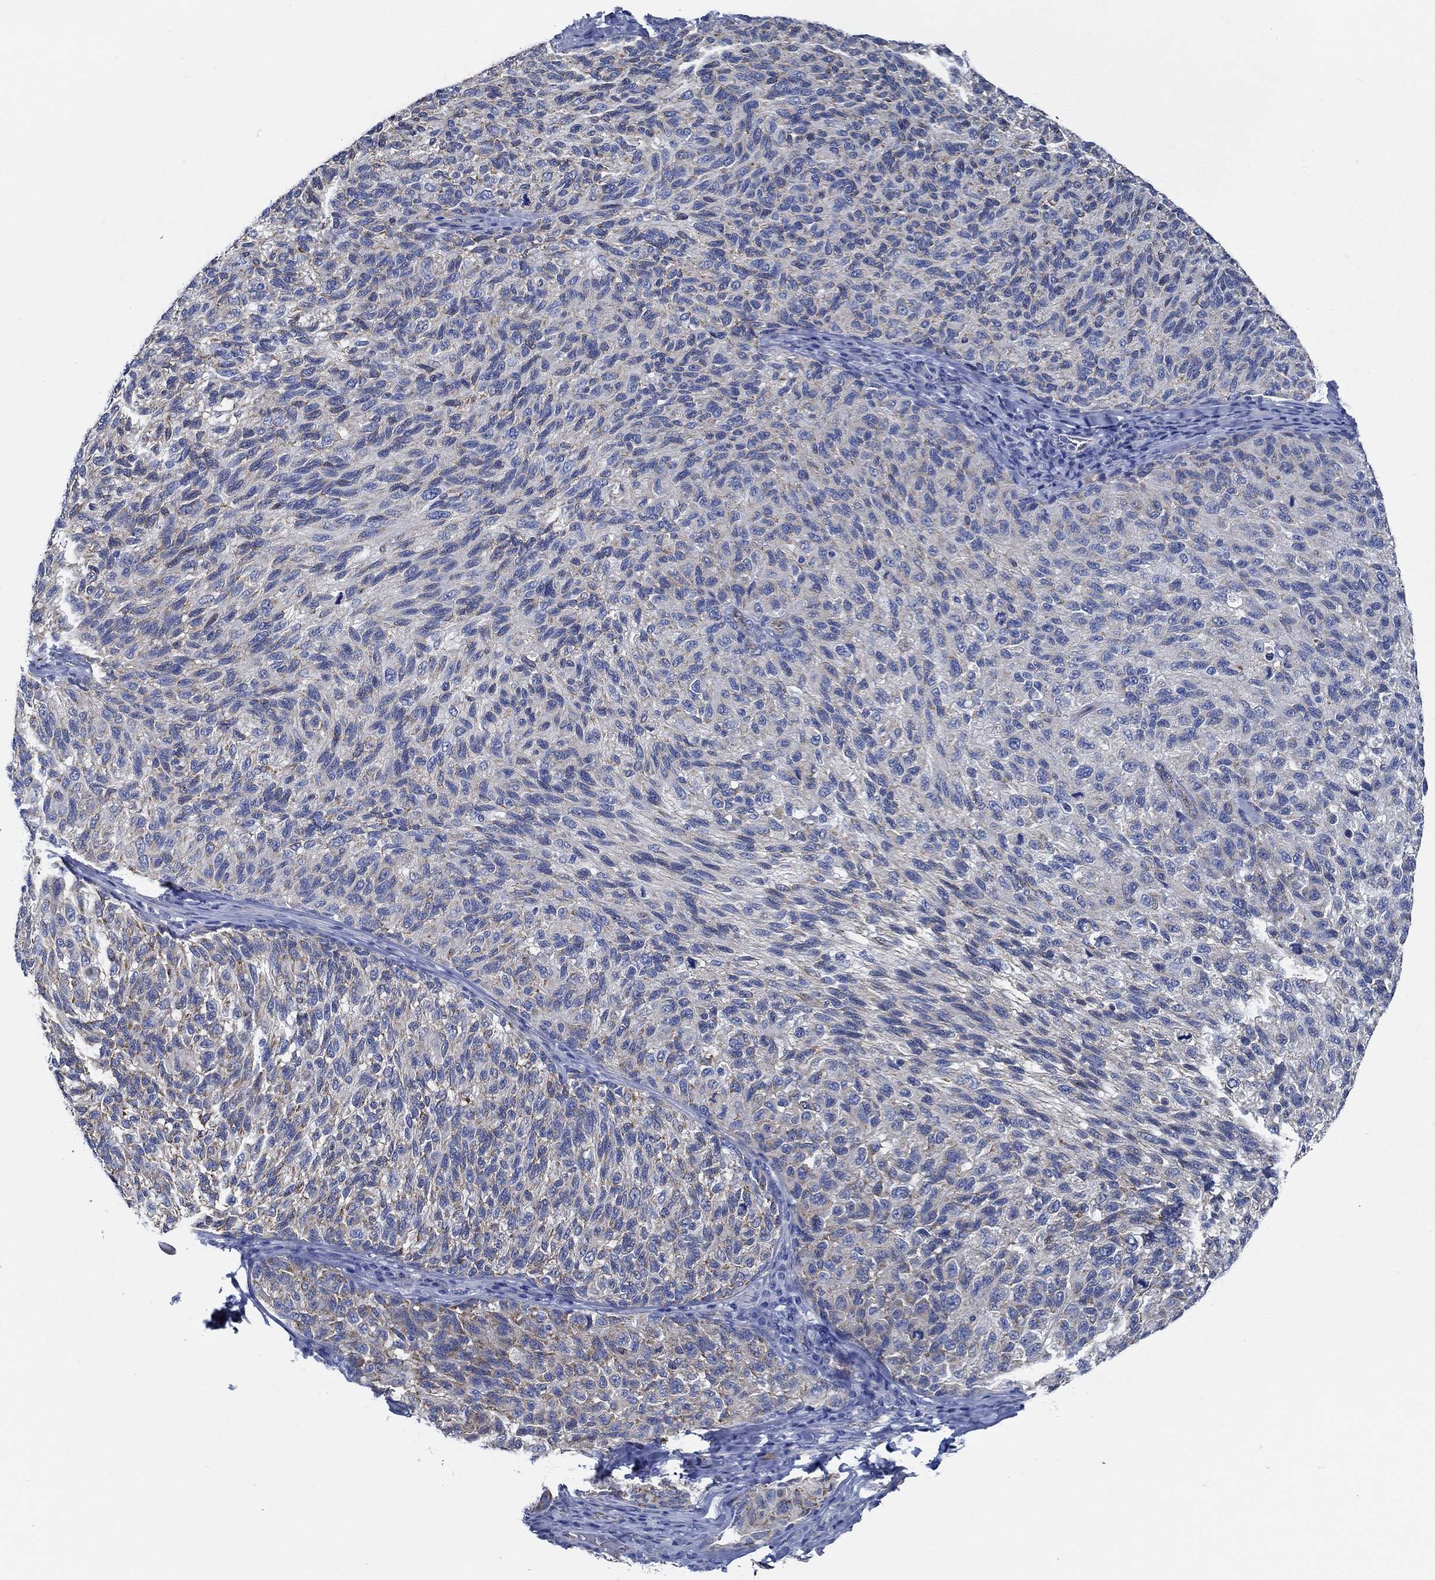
{"staining": {"intensity": "negative", "quantity": "none", "location": "none"}, "tissue": "melanoma", "cell_type": "Tumor cells", "image_type": "cancer", "snomed": [{"axis": "morphology", "description": "Malignant melanoma, NOS"}, {"axis": "topography", "description": "Skin"}], "caption": "Tumor cells show no significant protein expression in melanoma.", "gene": "HECW2", "patient": {"sex": "female", "age": 73}}